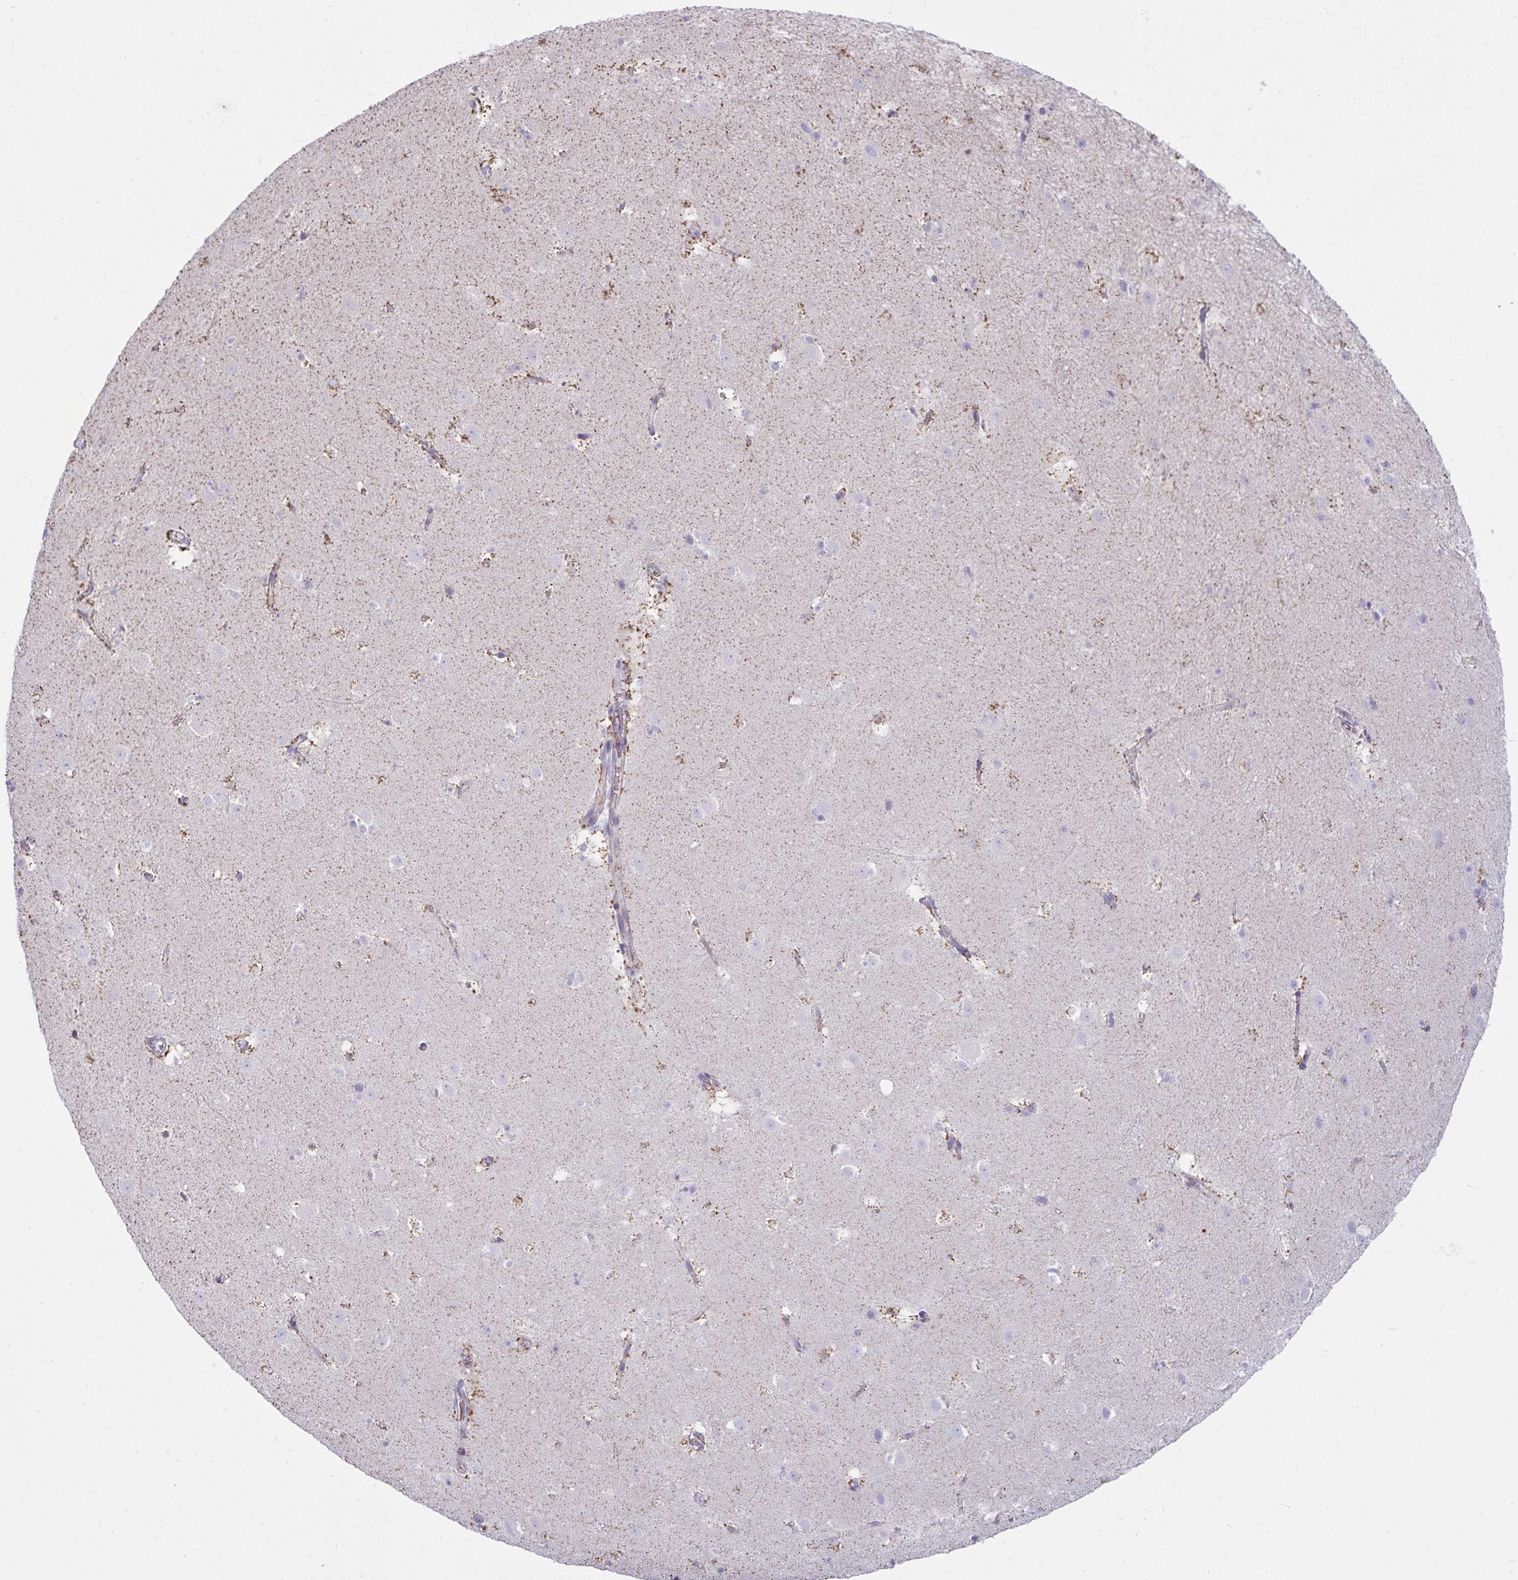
{"staining": {"intensity": "moderate", "quantity": "25%-75%", "location": "cytoplasmic/membranous"}, "tissue": "caudate", "cell_type": "Glial cells", "image_type": "normal", "snomed": [{"axis": "morphology", "description": "Normal tissue, NOS"}, {"axis": "topography", "description": "Lateral ventricle wall"}], "caption": "Immunohistochemical staining of benign caudate displays medium levels of moderate cytoplasmic/membranous expression in approximately 25%-75% of glial cells.", "gene": "PLA2G12B", "patient": {"sex": "male", "age": 37}}